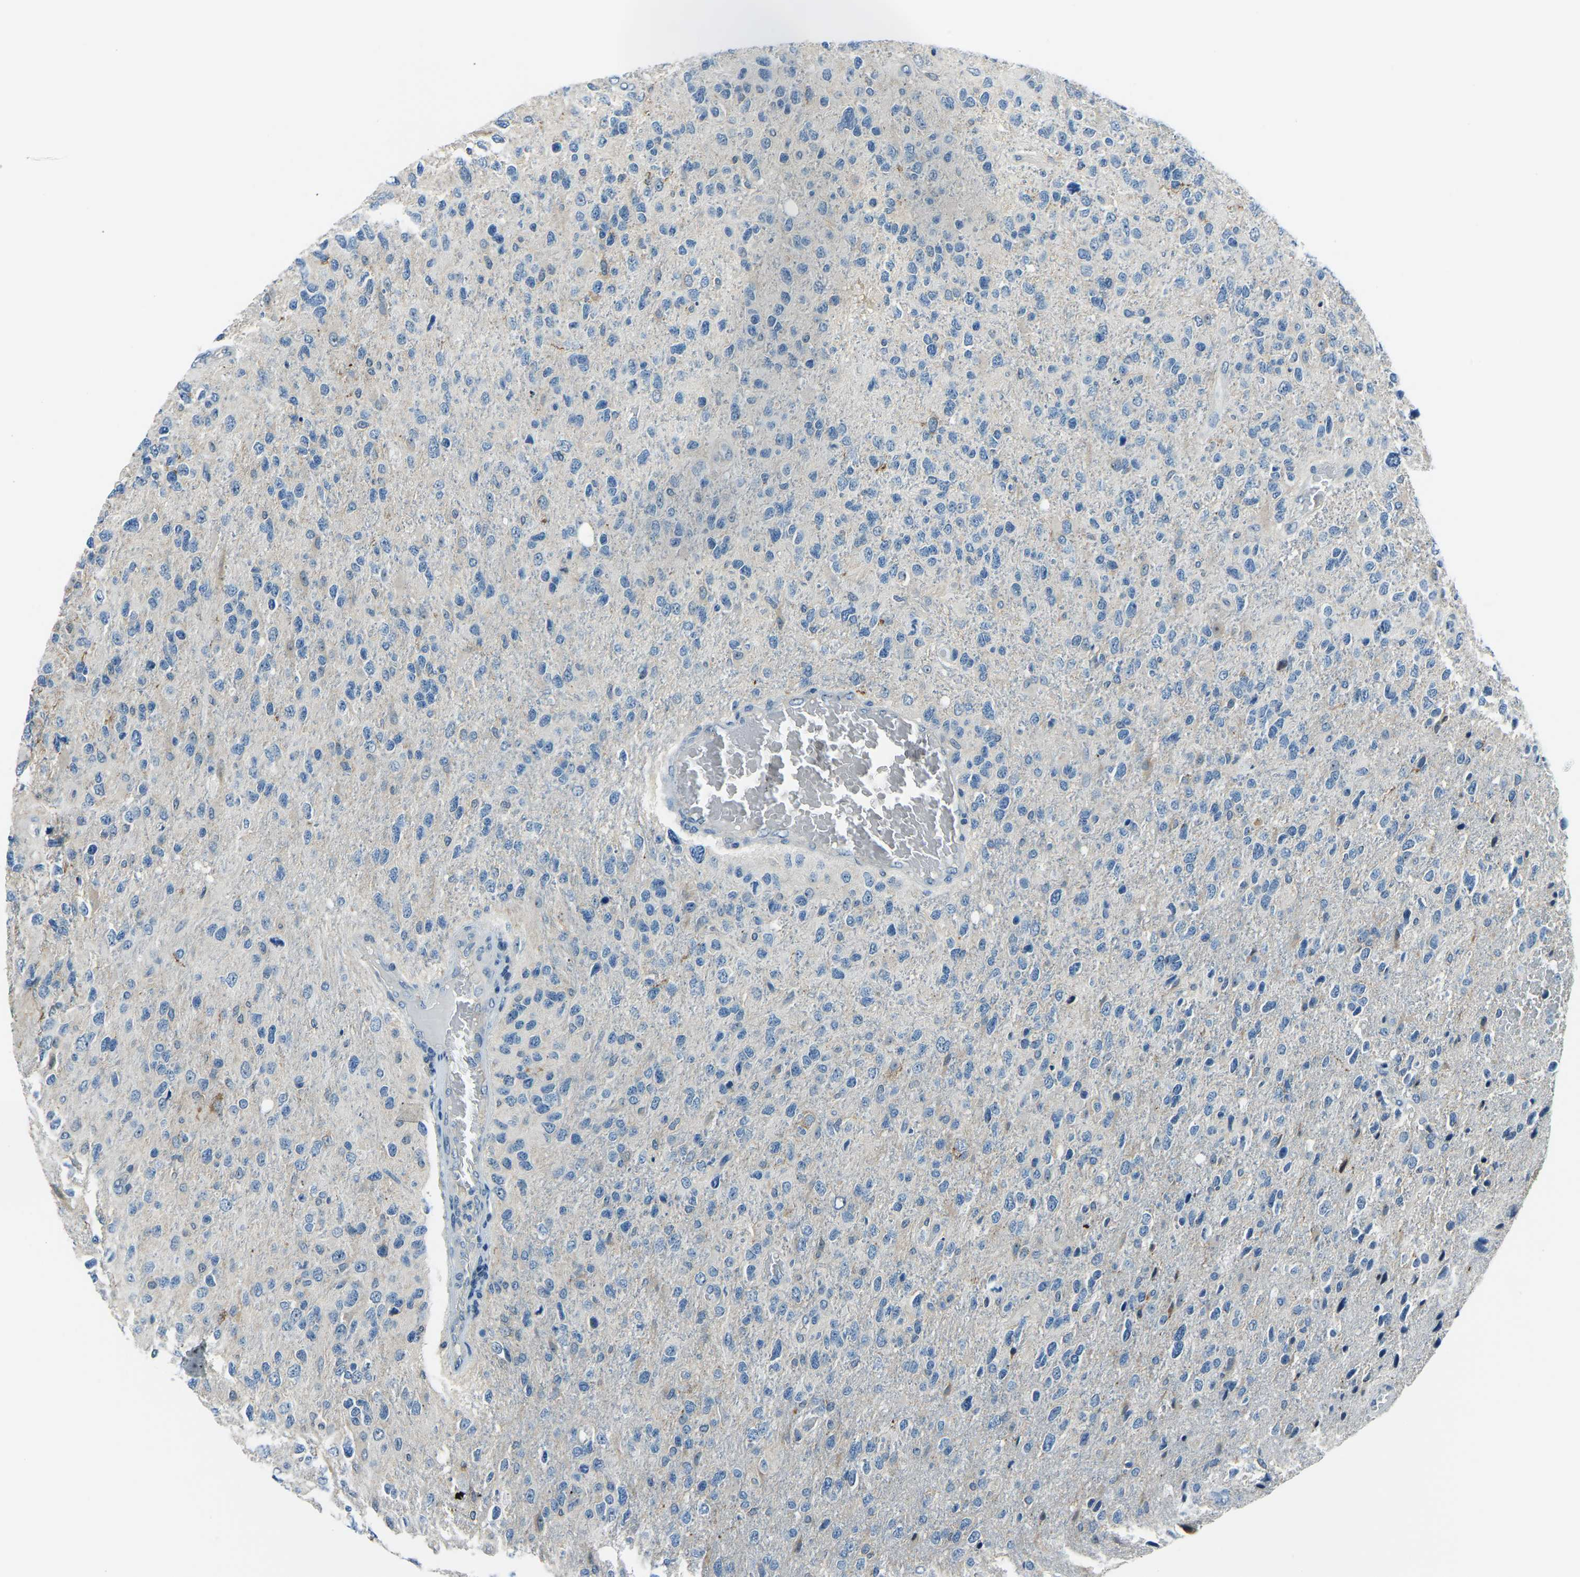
{"staining": {"intensity": "negative", "quantity": "none", "location": "none"}, "tissue": "glioma", "cell_type": "Tumor cells", "image_type": "cancer", "snomed": [{"axis": "morphology", "description": "Glioma, malignant, High grade"}, {"axis": "topography", "description": "Brain"}], "caption": "Malignant glioma (high-grade) was stained to show a protein in brown. There is no significant expression in tumor cells.", "gene": "RRP1", "patient": {"sex": "female", "age": 58}}